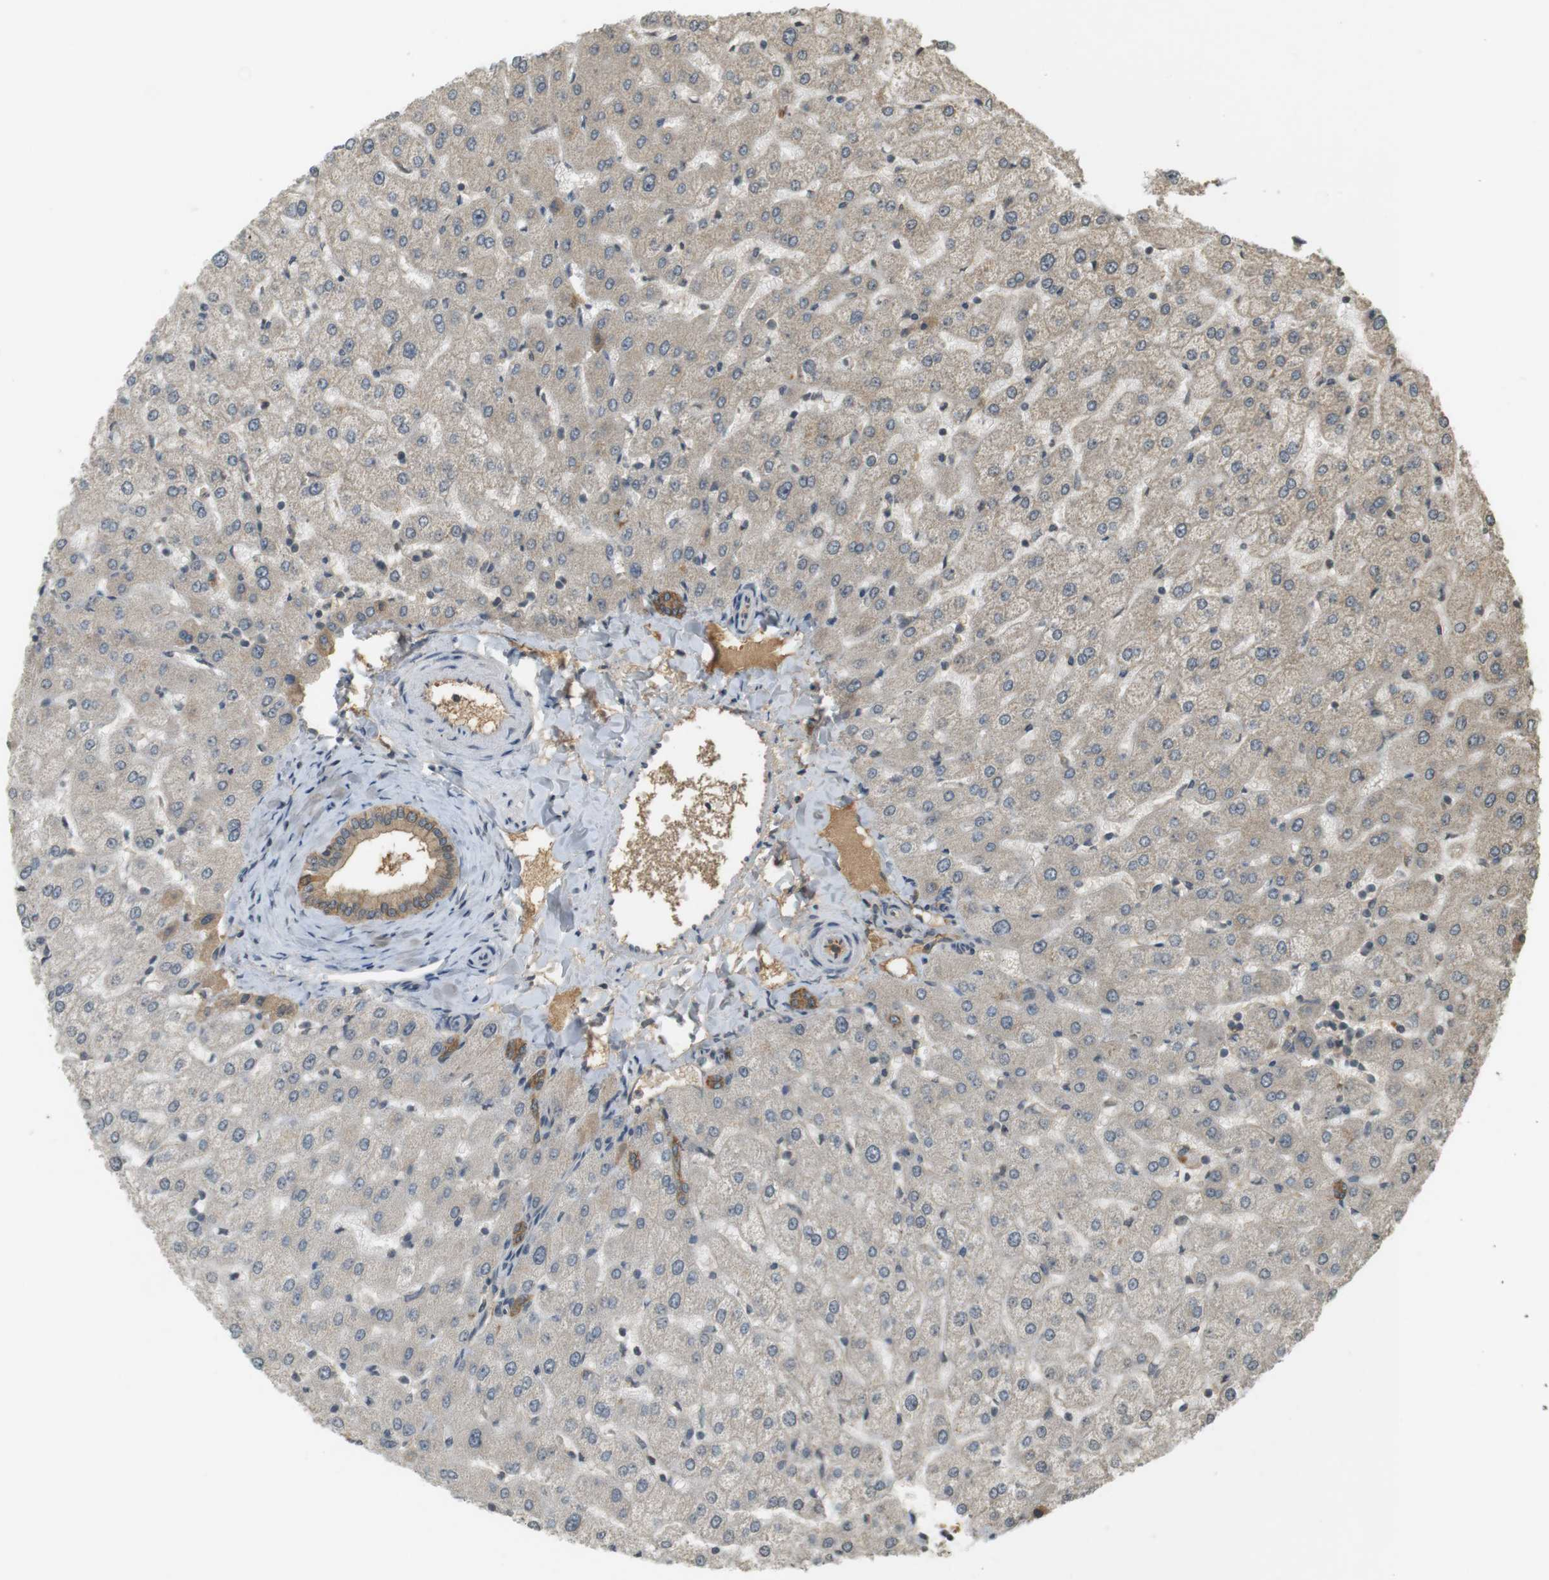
{"staining": {"intensity": "moderate", "quantity": ">75%", "location": "cytoplasmic/membranous"}, "tissue": "liver", "cell_type": "Cholangiocytes", "image_type": "normal", "snomed": [{"axis": "morphology", "description": "Normal tissue, NOS"}, {"axis": "morphology", "description": "Fibrosis, NOS"}, {"axis": "topography", "description": "Liver"}], "caption": "IHC of benign liver exhibits medium levels of moderate cytoplasmic/membranous expression in about >75% of cholangiocytes. (Brightfield microscopy of DAB IHC at high magnification).", "gene": "SRR", "patient": {"sex": "female", "age": 29}}